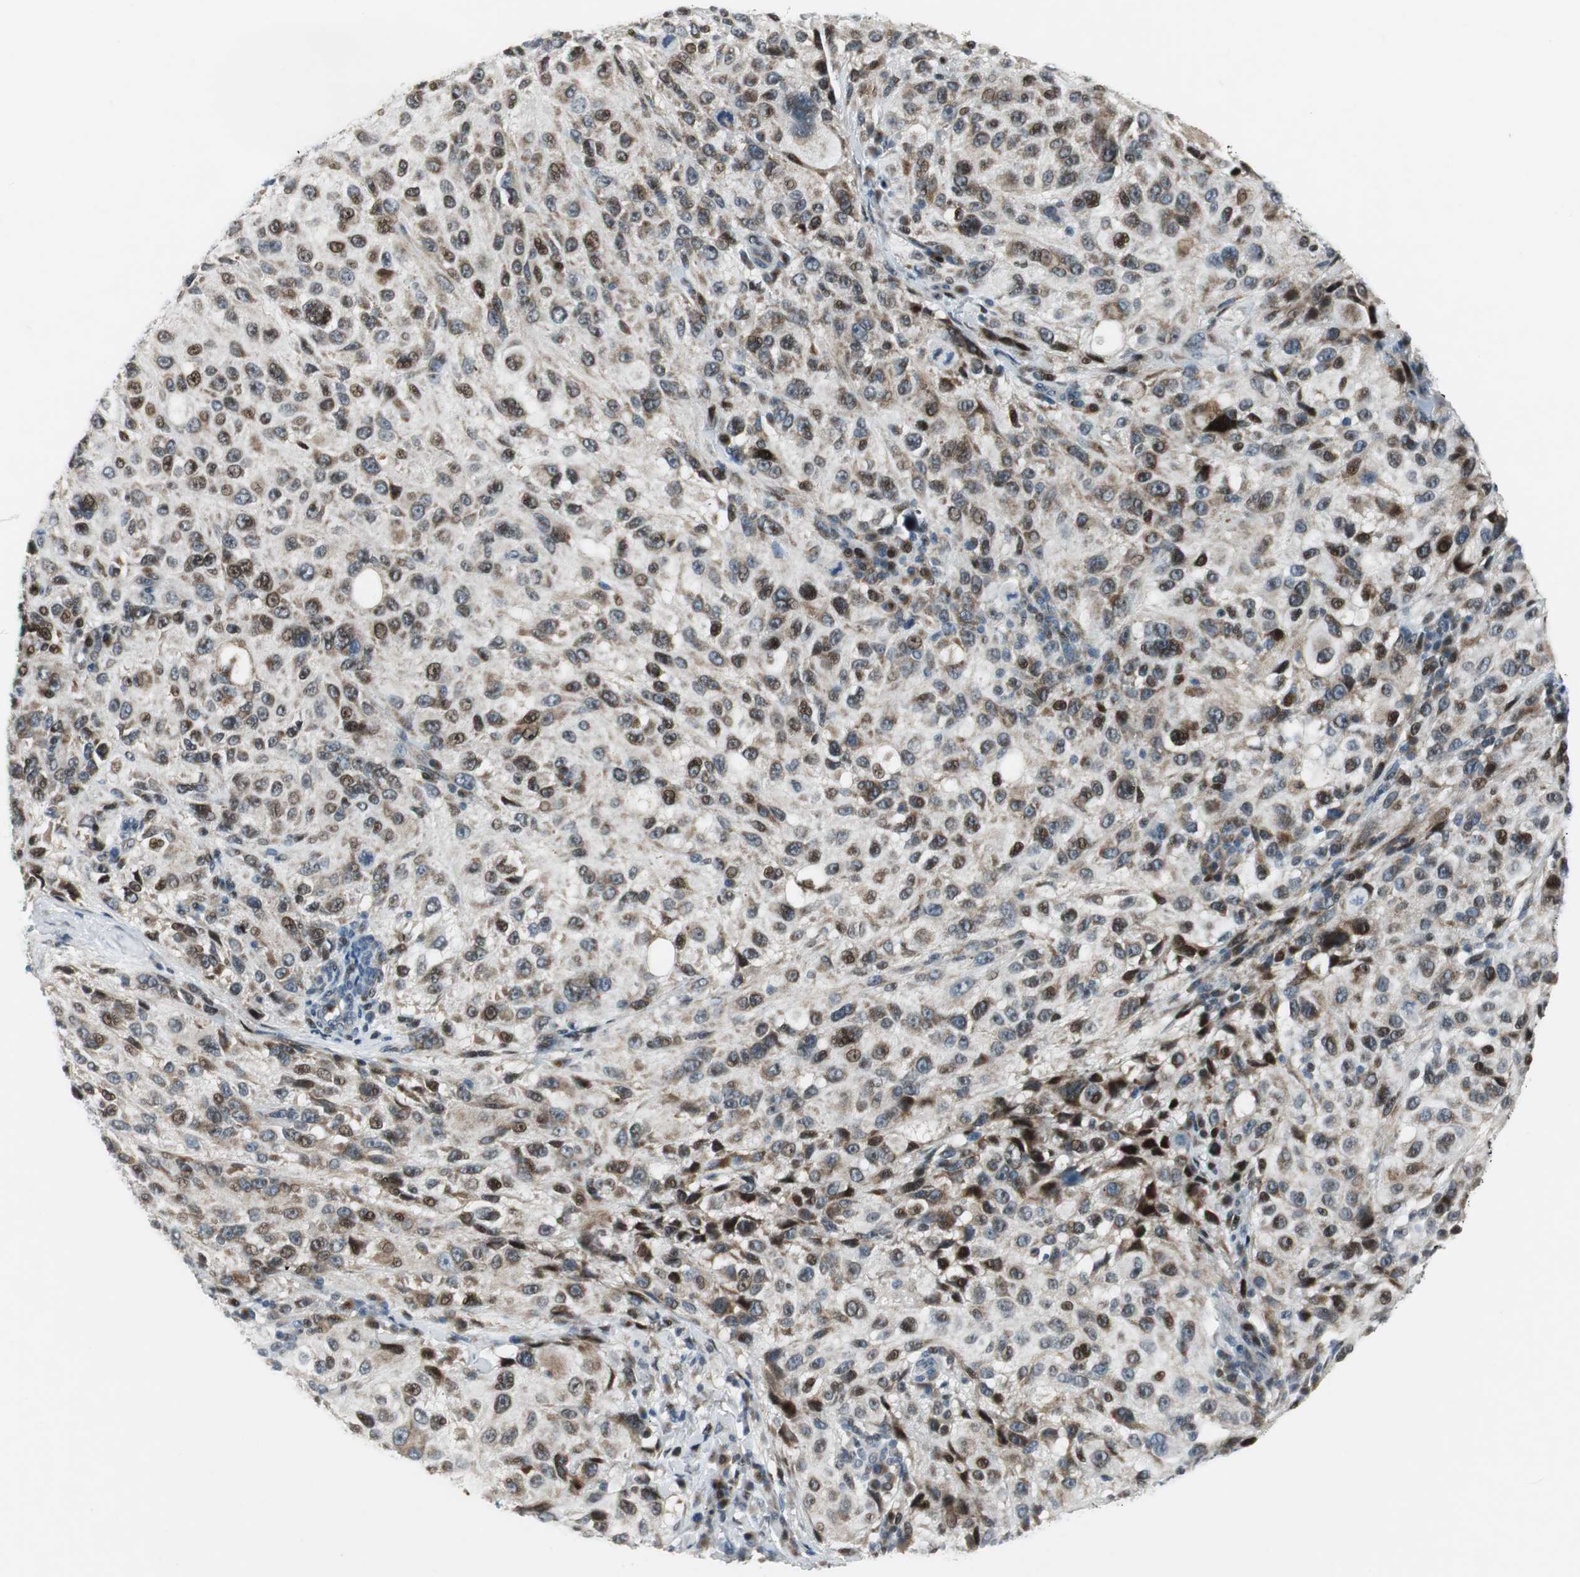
{"staining": {"intensity": "strong", "quantity": ">75%", "location": "nuclear"}, "tissue": "melanoma", "cell_type": "Tumor cells", "image_type": "cancer", "snomed": [{"axis": "morphology", "description": "Necrosis, NOS"}, {"axis": "morphology", "description": "Malignant melanoma, NOS"}, {"axis": "topography", "description": "Skin"}], "caption": "This is a micrograph of immunohistochemistry (IHC) staining of malignant melanoma, which shows strong positivity in the nuclear of tumor cells.", "gene": "AJUBA", "patient": {"sex": "female", "age": 87}}